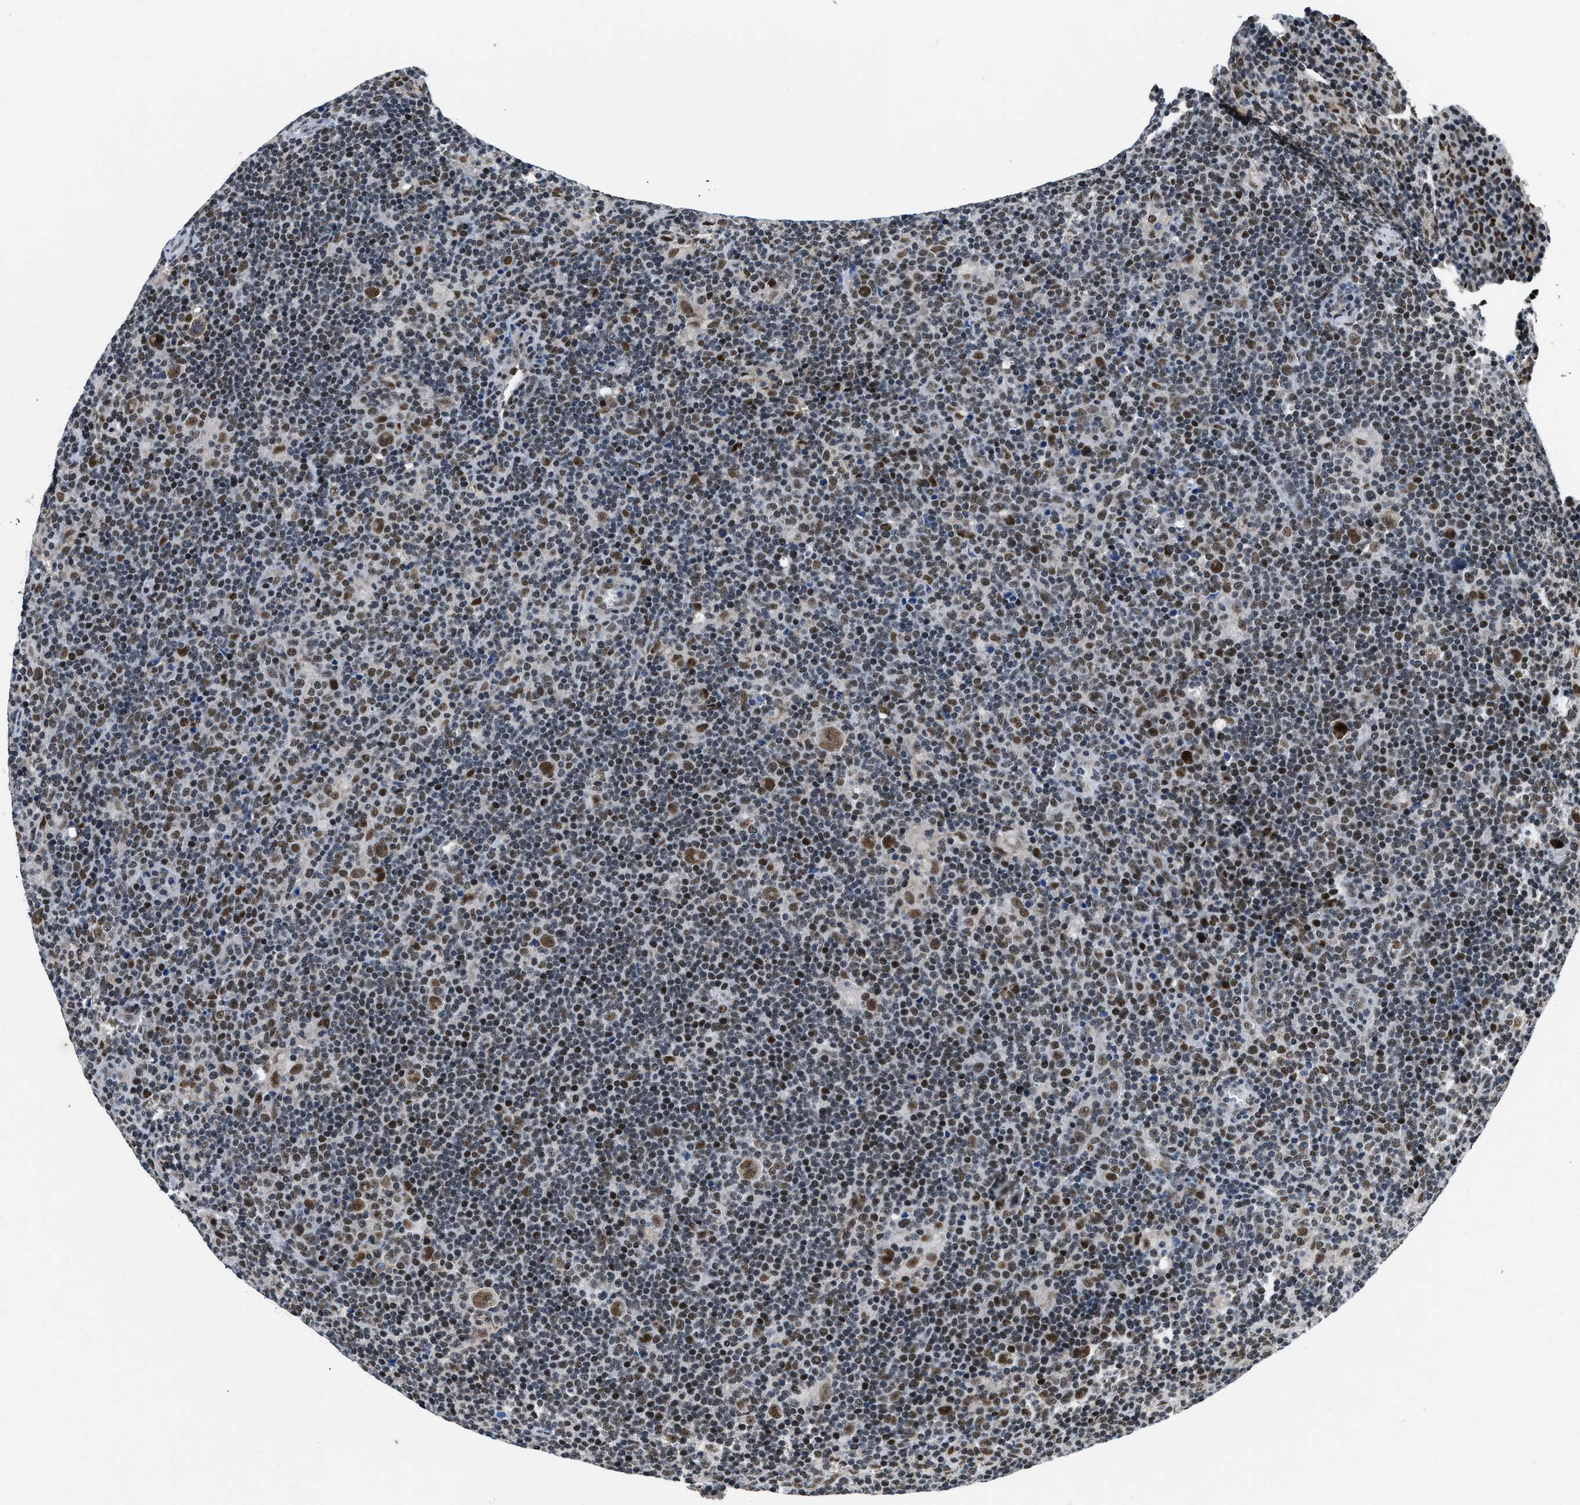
{"staining": {"intensity": "moderate", "quantity": ">75%", "location": "nuclear"}, "tissue": "lymphoma", "cell_type": "Tumor cells", "image_type": "cancer", "snomed": [{"axis": "morphology", "description": "Hodgkin's disease, NOS"}, {"axis": "topography", "description": "Lymph node"}], "caption": "Hodgkin's disease tissue reveals moderate nuclear positivity in approximately >75% of tumor cells, visualized by immunohistochemistry. The protein of interest is shown in brown color, while the nuclei are stained blue.", "gene": "KDM3B", "patient": {"sex": "female", "age": 57}}